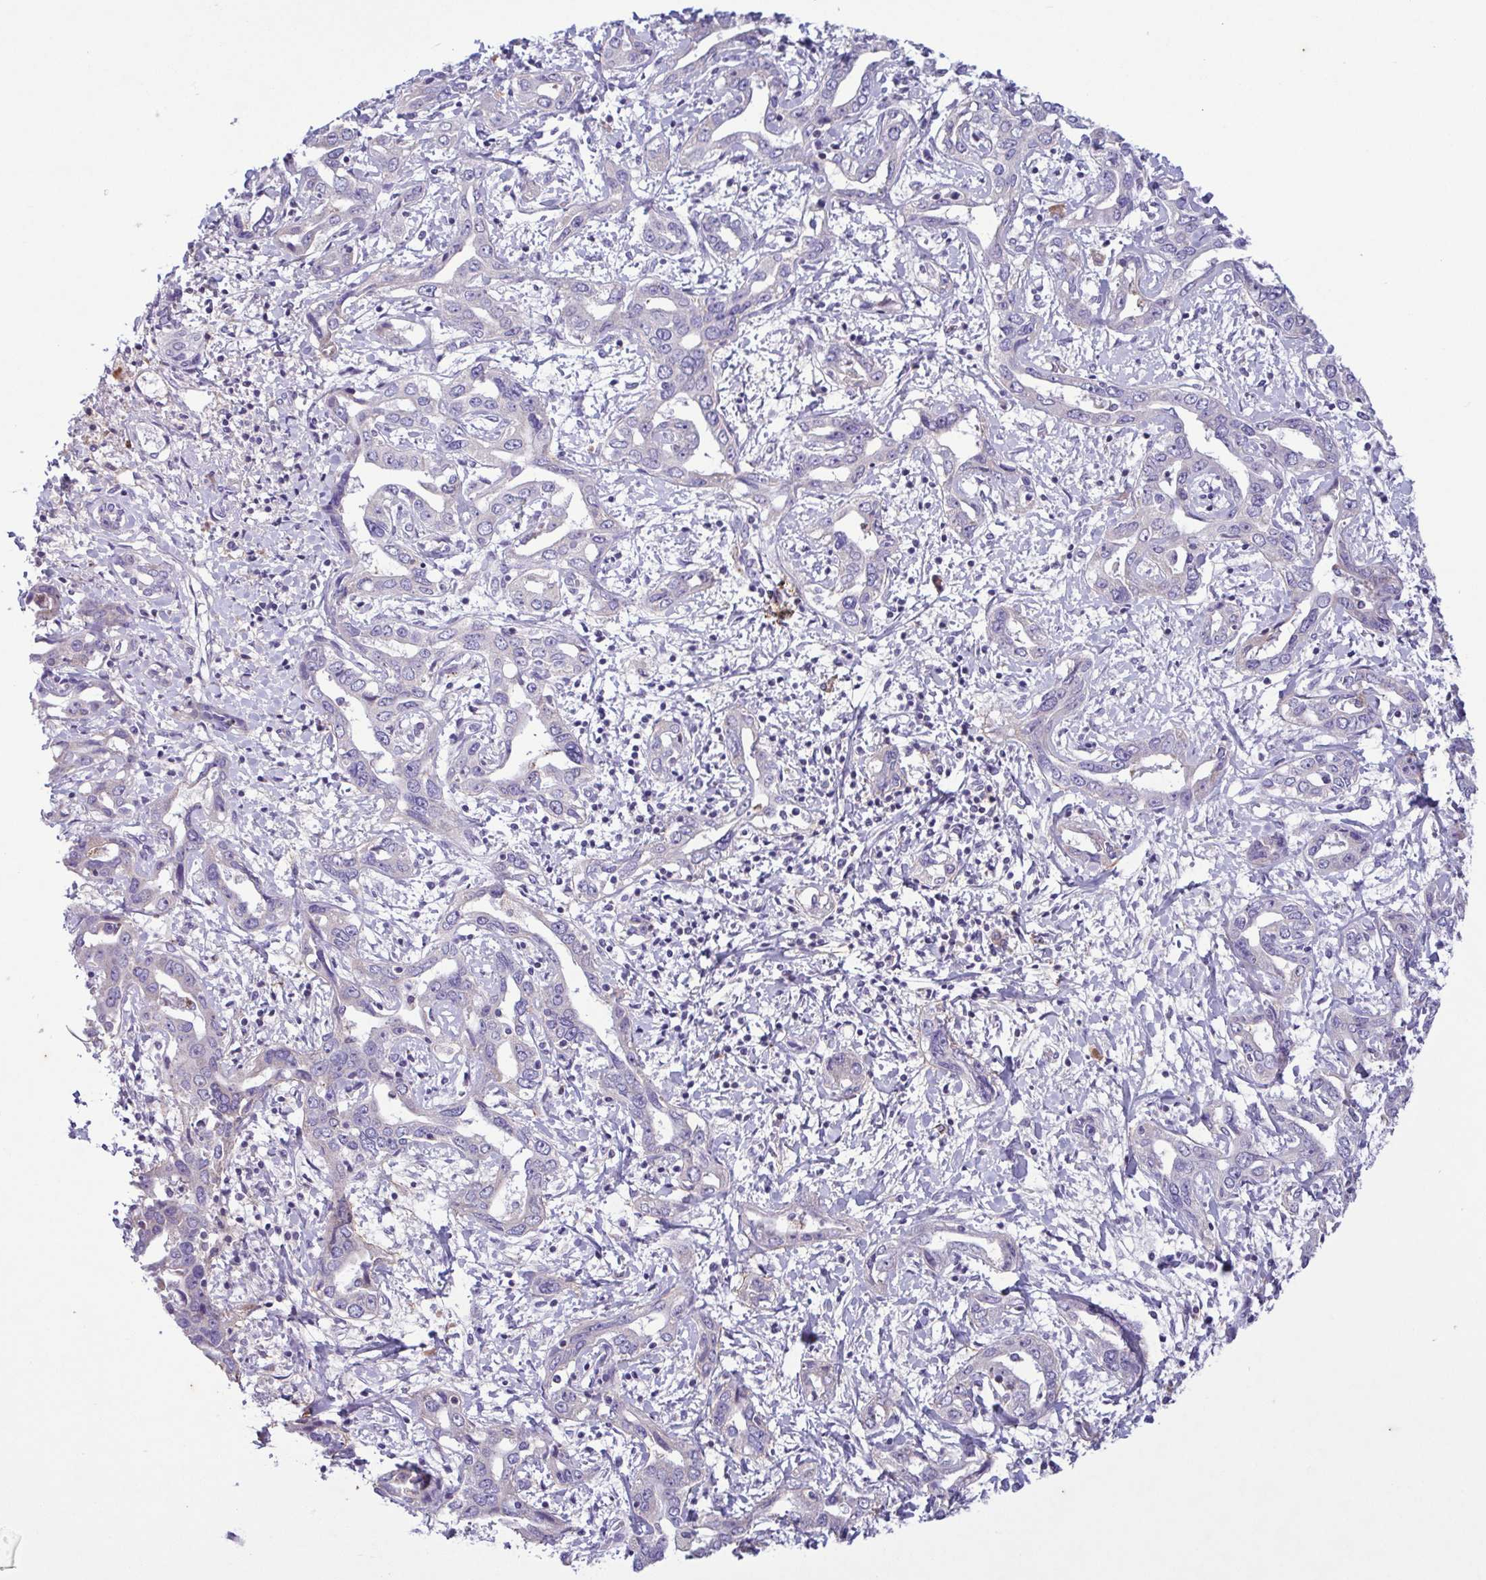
{"staining": {"intensity": "negative", "quantity": "none", "location": "none"}, "tissue": "liver cancer", "cell_type": "Tumor cells", "image_type": "cancer", "snomed": [{"axis": "morphology", "description": "Cholangiocarcinoma"}, {"axis": "topography", "description": "Liver"}], "caption": "A histopathology image of human liver cancer (cholangiocarcinoma) is negative for staining in tumor cells. (Immunohistochemistry, brightfield microscopy, high magnification).", "gene": "F13B", "patient": {"sex": "male", "age": 59}}